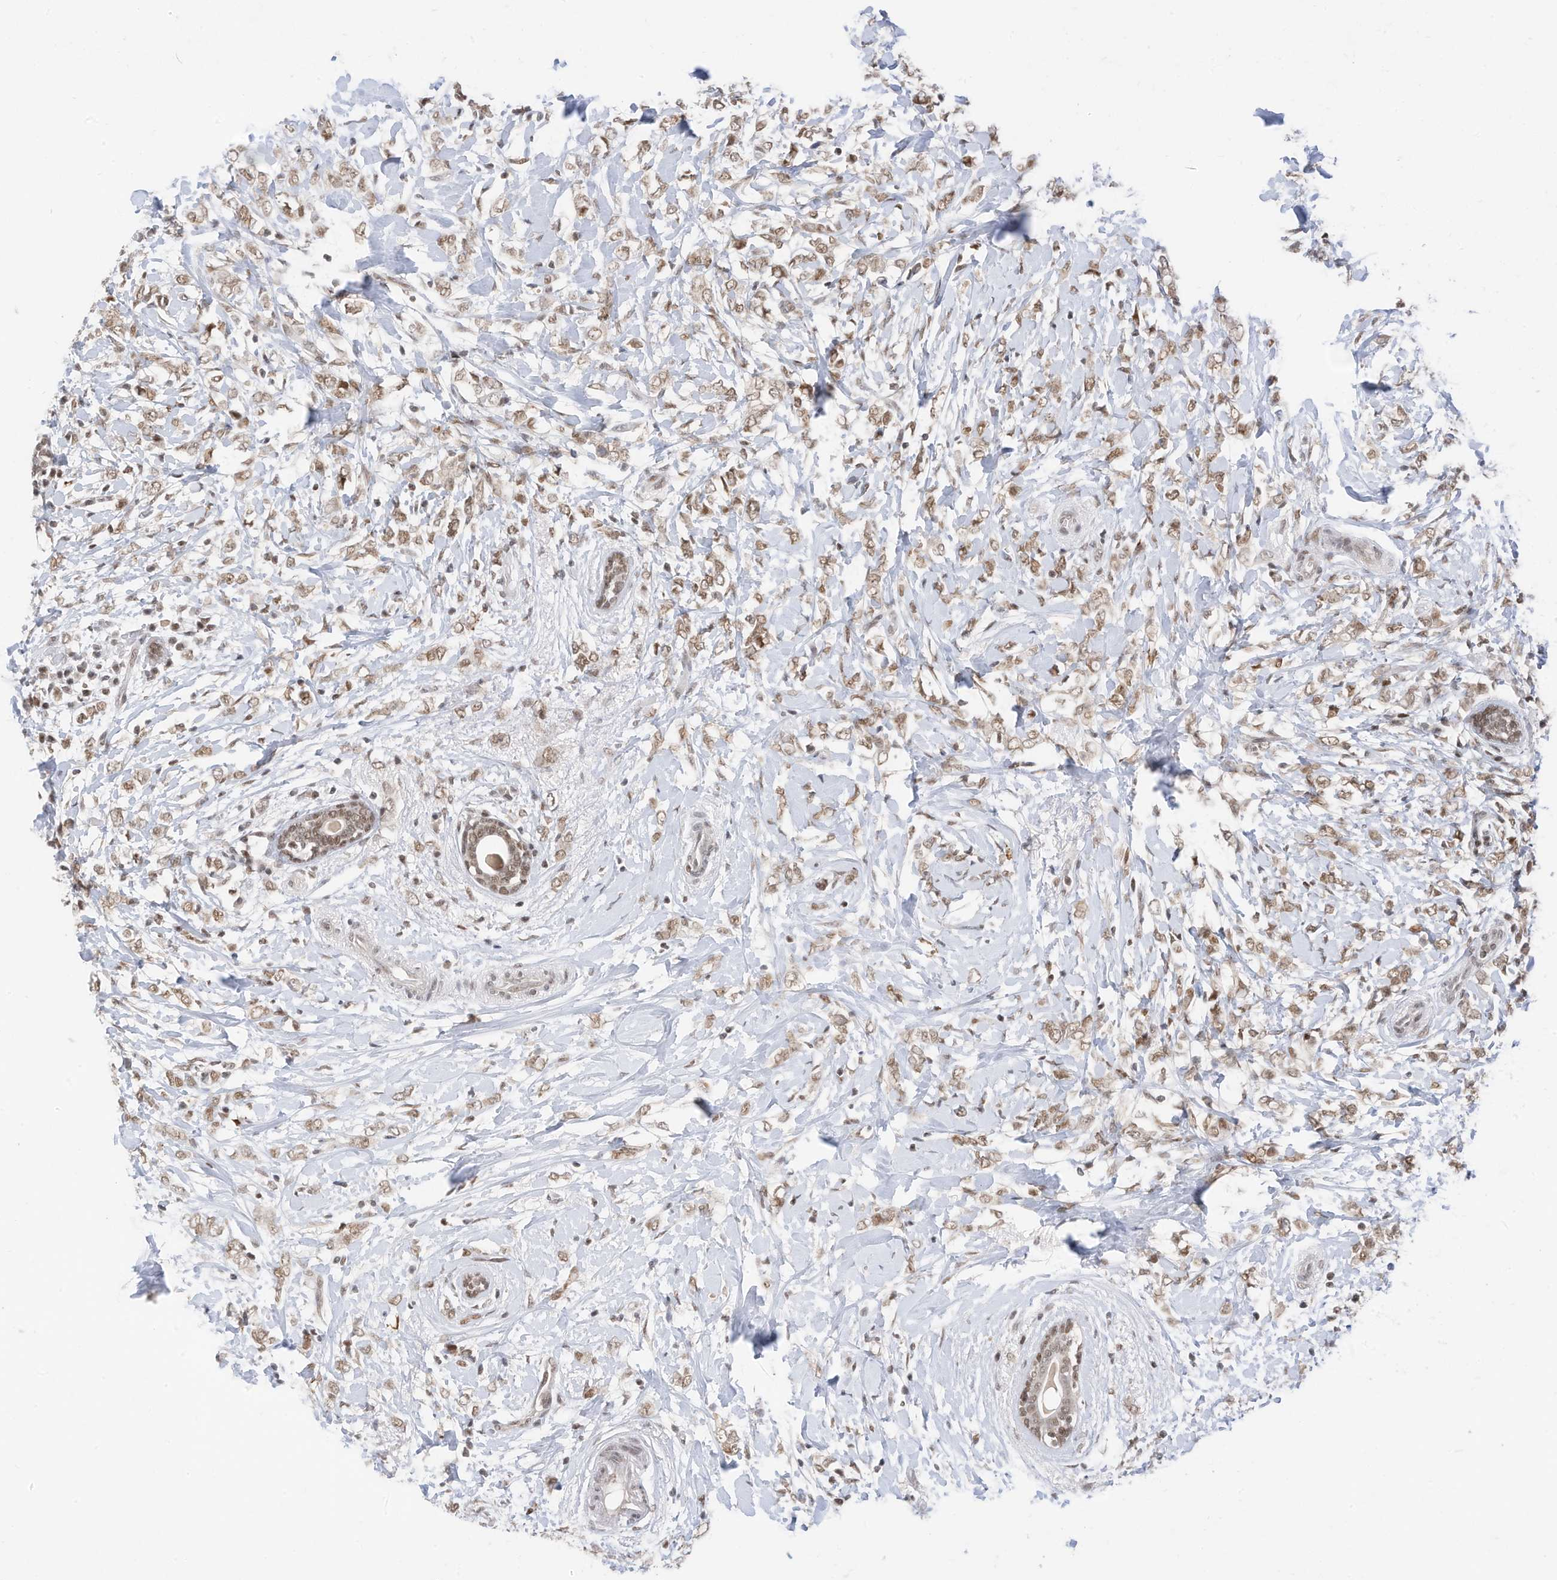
{"staining": {"intensity": "weak", "quantity": ">75%", "location": "nuclear"}, "tissue": "breast cancer", "cell_type": "Tumor cells", "image_type": "cancer", "snomed": [{"axis": "morphology", "description": "Normal tissue, NOS"}, {"axis": "morphology", "description": "Lobular carcinoma"}, {"axis": "topography", "description": "Breast"}], "caption": "Protein staining of lobular carcinoma (breast) tissue exhibits weak nuclear staining in approximately >75% of tumor cells.", "gene": "OGT", "patient": {"sex": "female", "age": 47}}